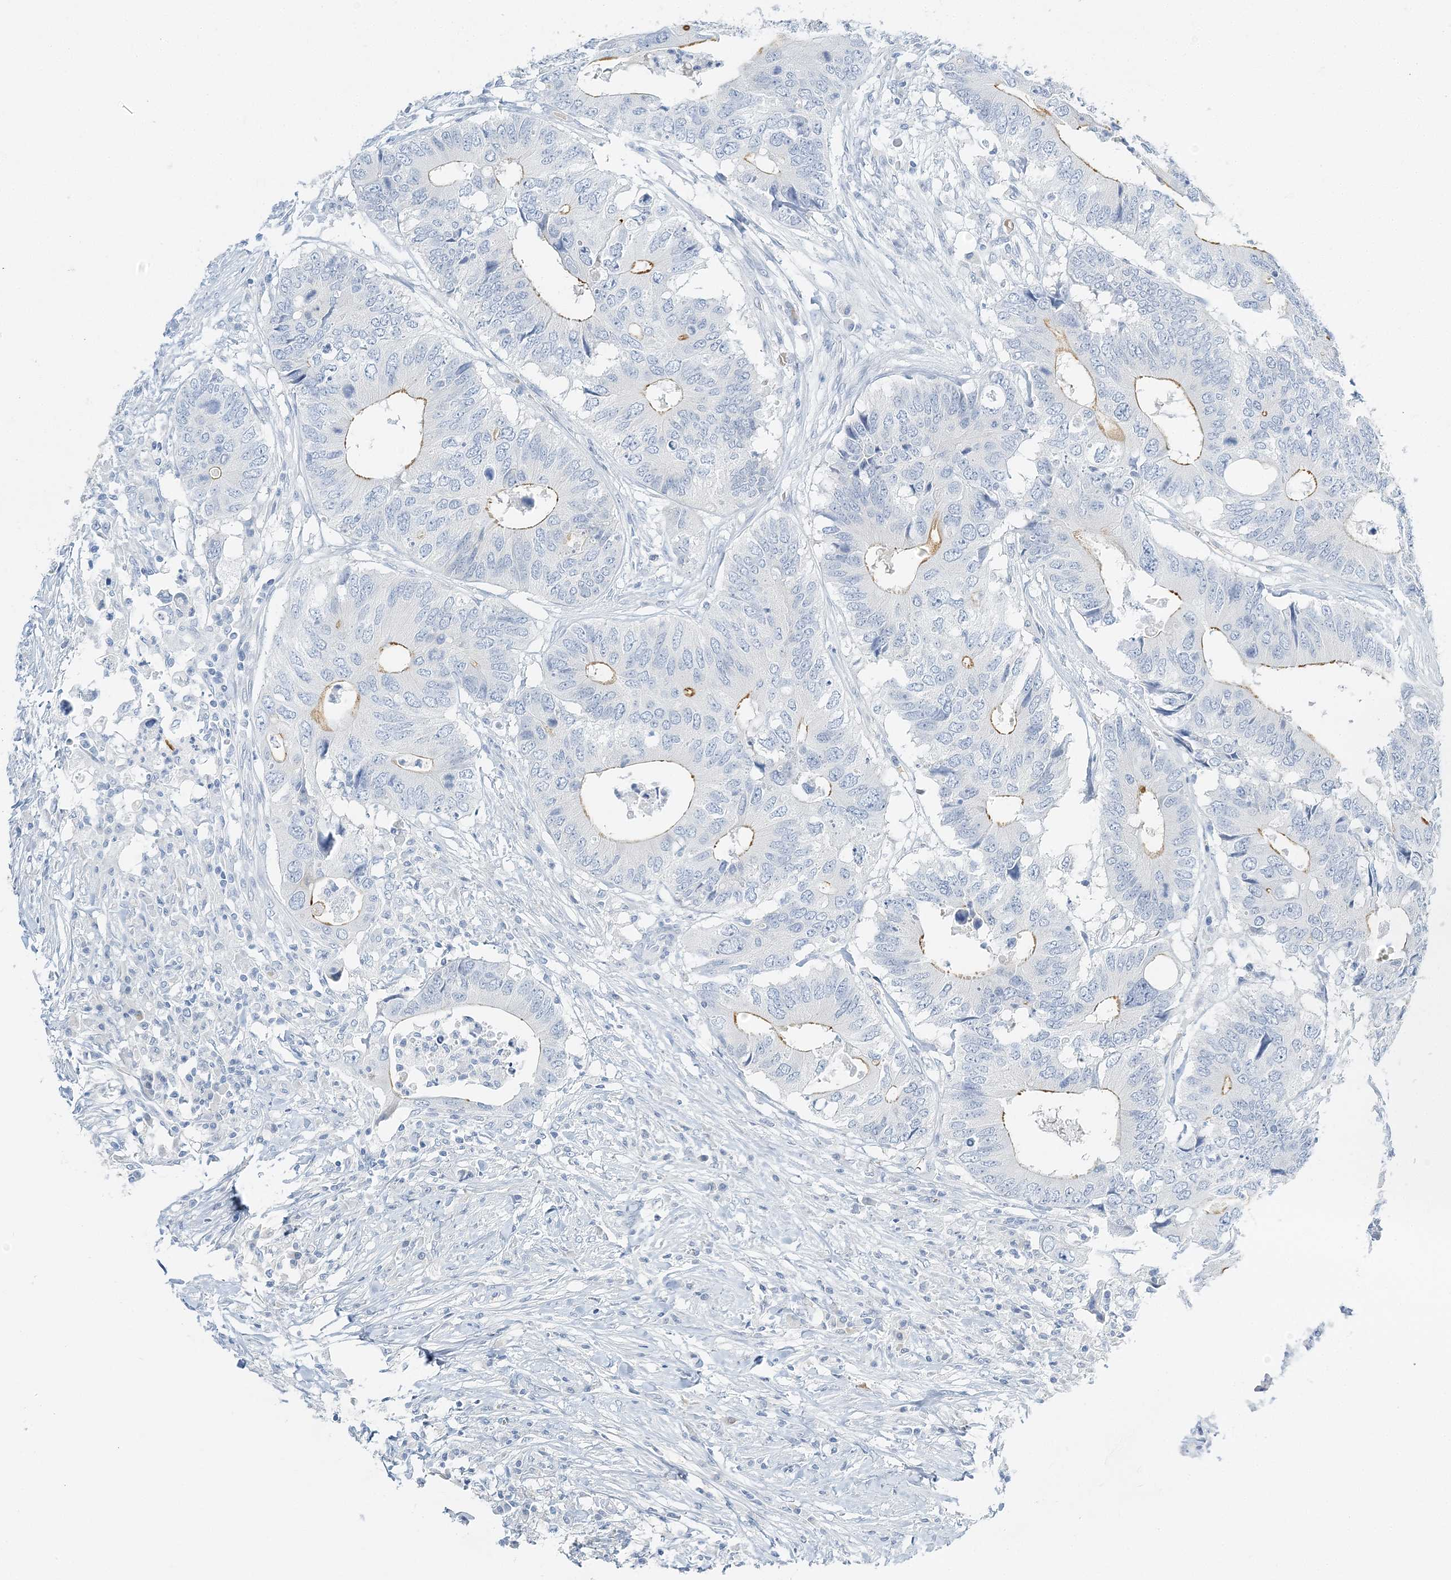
{"staining": {"intensity": "moderate", "quantity": "<25%", "location": "cytoplasmic/membranous"}, "tissue": "colorectal cancer", "cell_type": "Tumor cells", "image_type": "cancer", "snomed": [{"axis": "morphology", "description": "Adenocarcinoma, NOS"}, {"axis": "topography", "description": "Colon"}], "caption": "Protein expression analysis of human colorectal adenocarcinoma reveals moderate cytoplasmic/membranous staining in approximately <25% of tumor cells.", "gene": "VILL", "patient": {"sex": "male", "age": 71}}